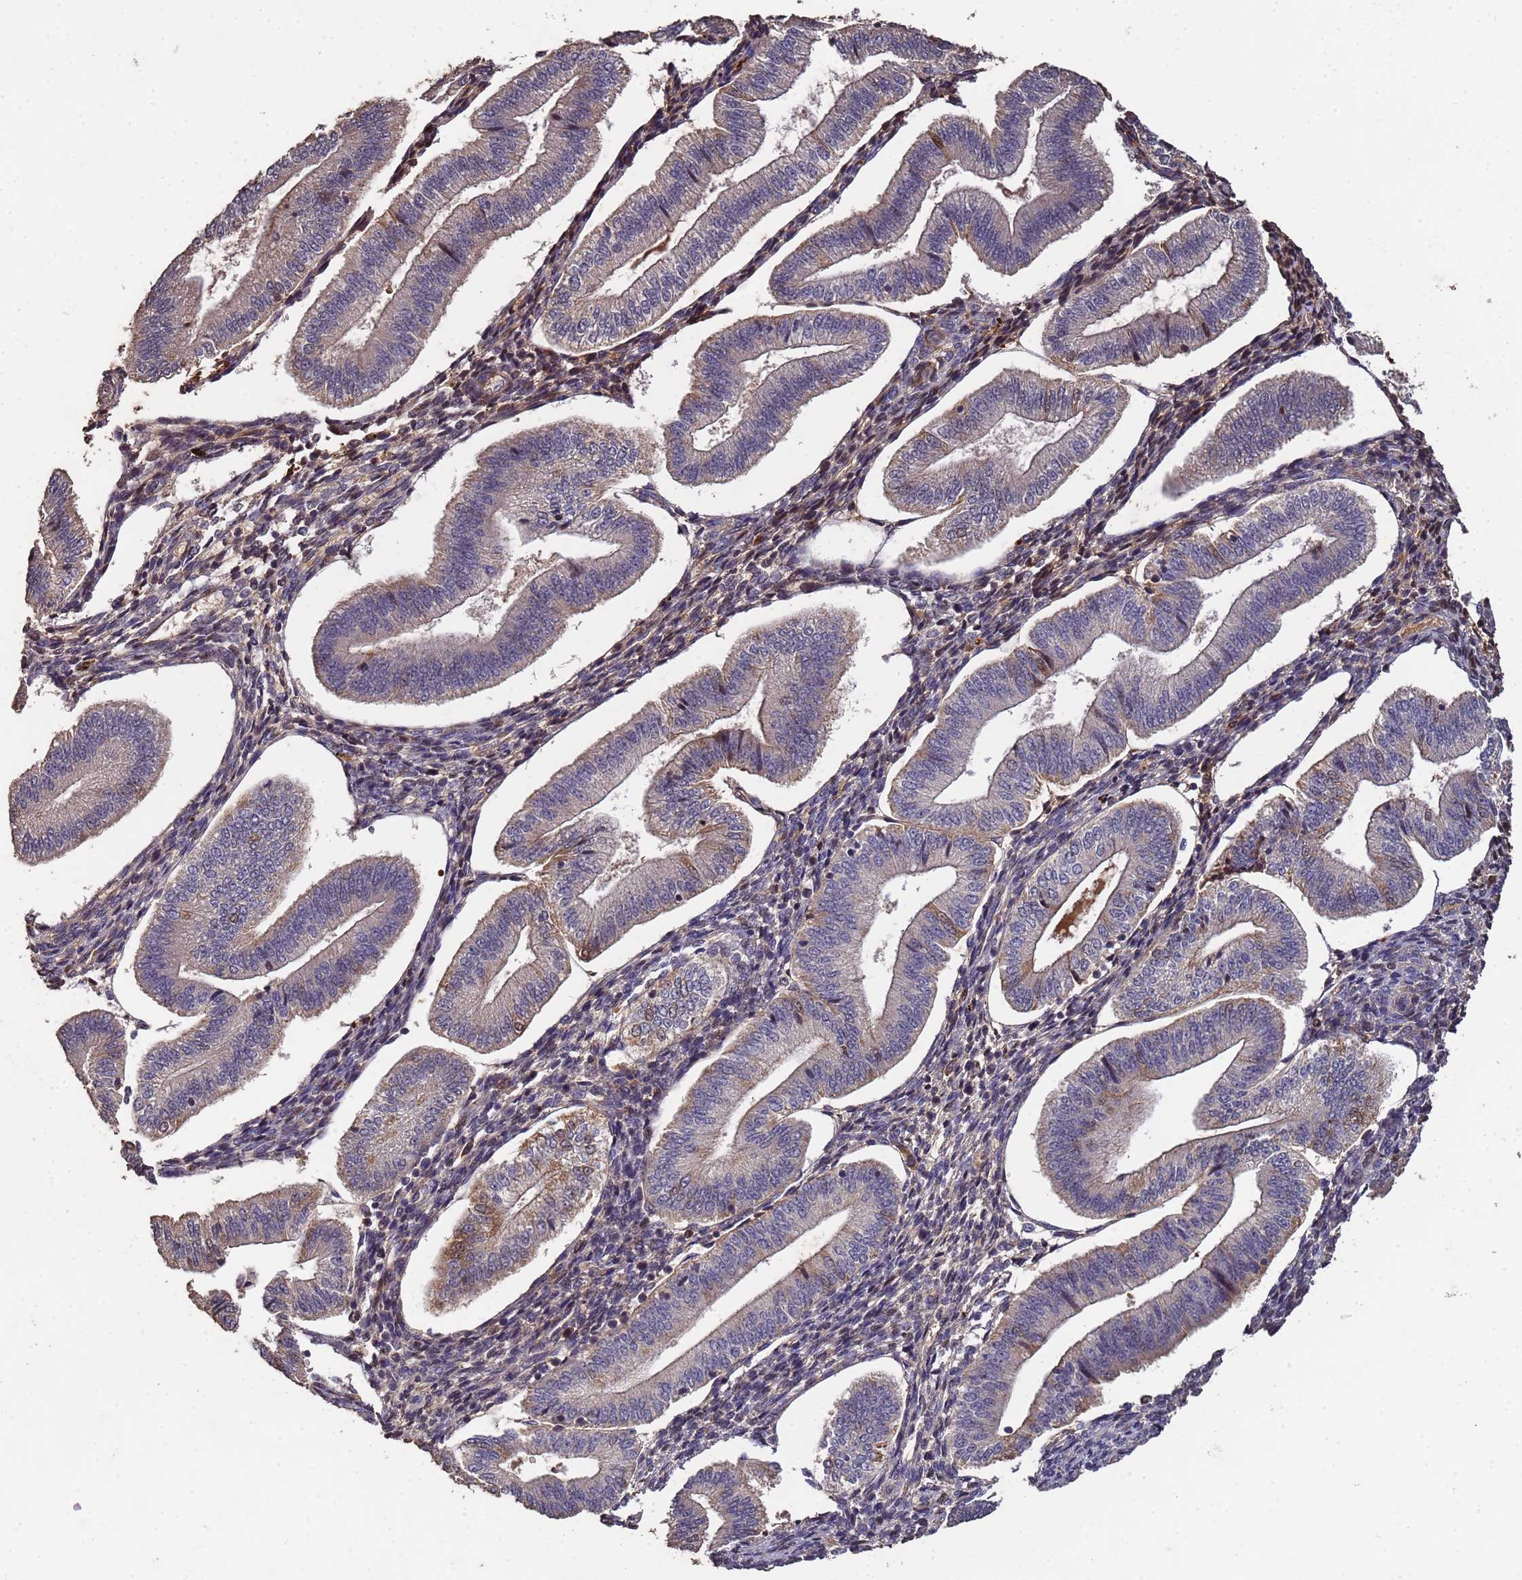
{"staining": {"intensity": "weak", "quantity": "25%-75%", "location": "cytoplasmic/membranous"}, "tissue": "endometrium", "cell_type": "Cells in endometrial stroma", "image_type": "normal", "snomed": [{"axis": "morphology", "description": "Normal tissue, NOS"}, {"axis": "topography", "description": "Endometrium"}], "caption": "IHC (DAB) staining of normal human endometrium exhibits weak cytoplasmic/membranous protein positivity in about 25%-75% of cells in endometrial stroma. Nuclei are stained in blue.", "gene": "CCDC184", "patient": {"sex": "female", "age": 34}}